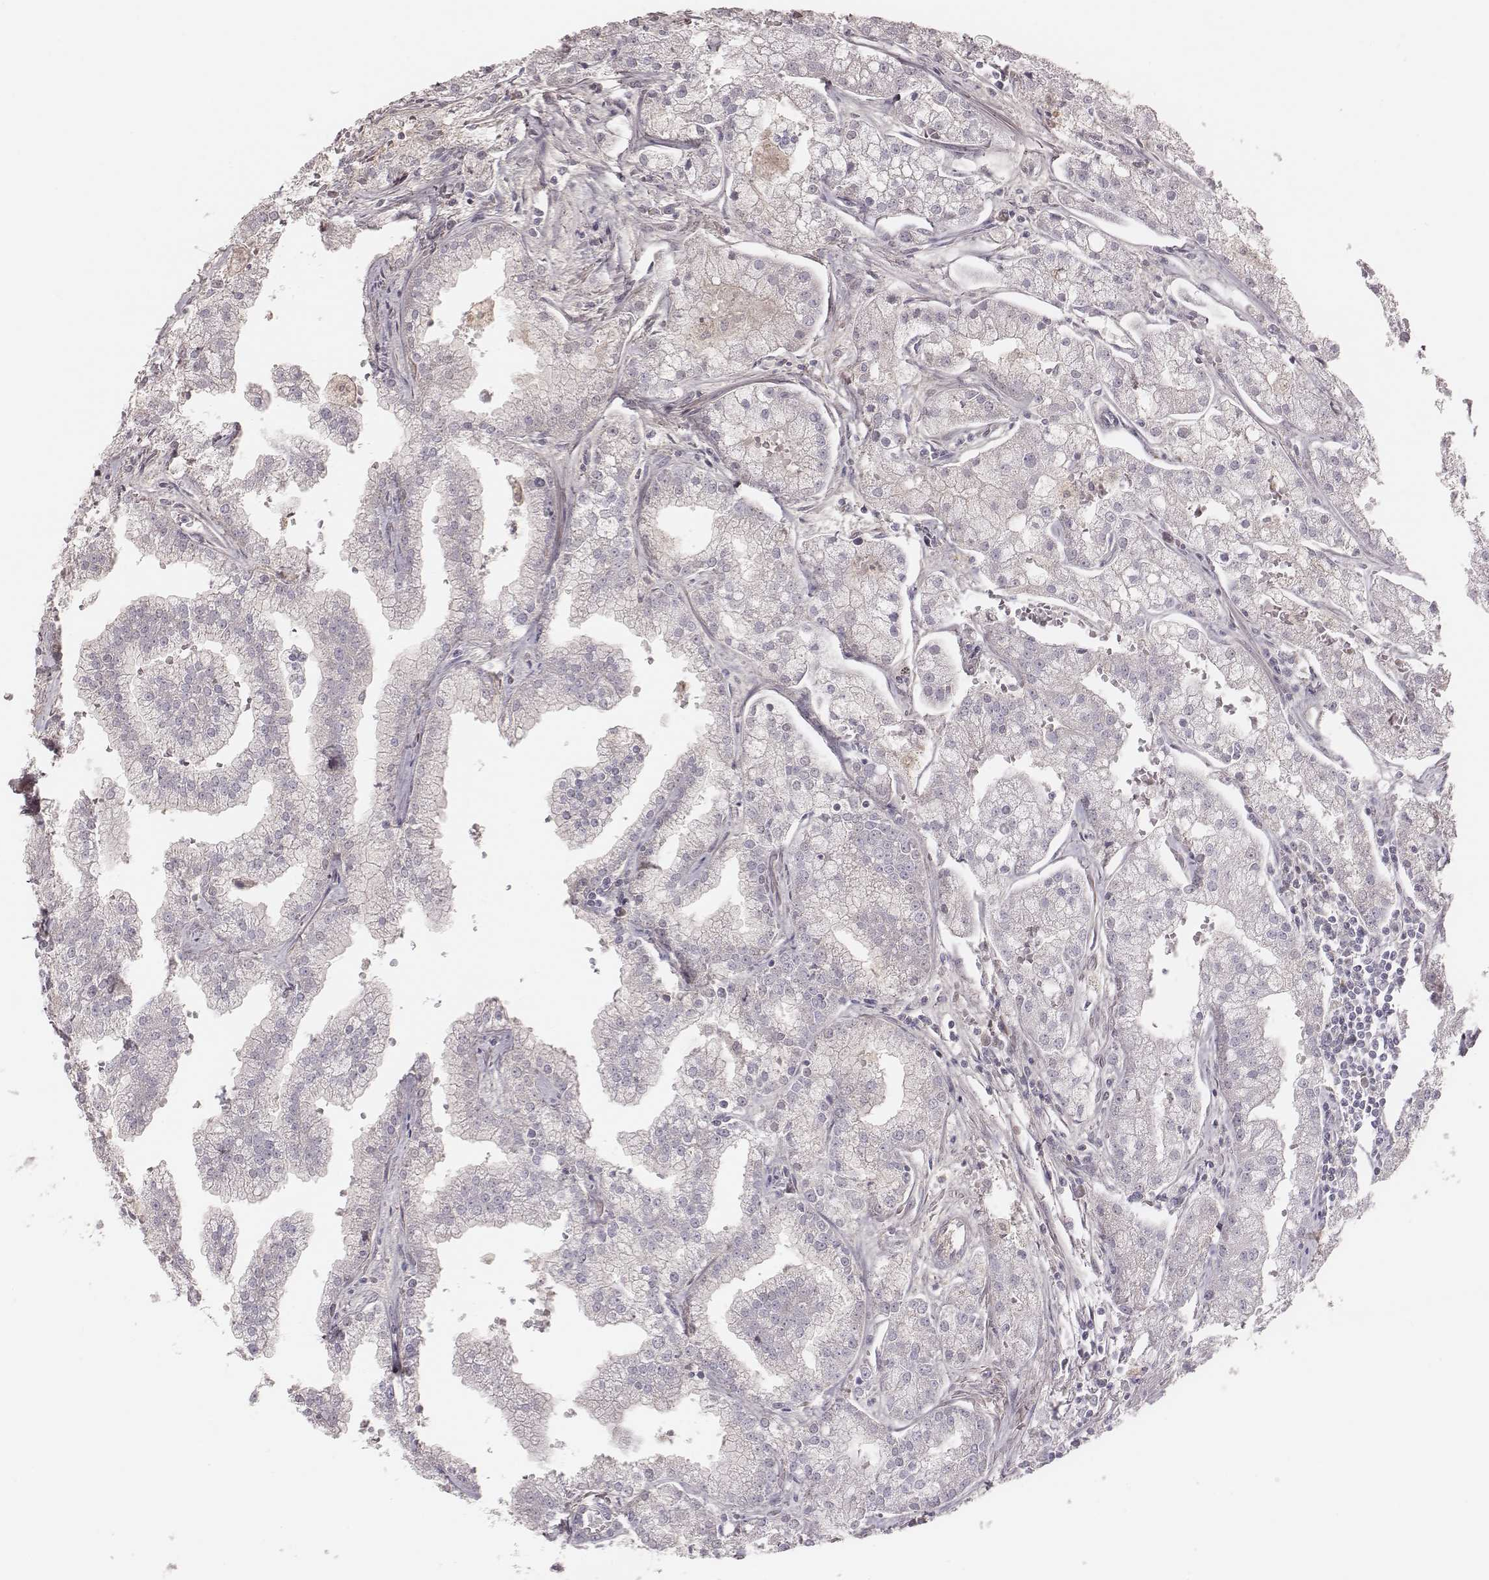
{"staining": {"intensity": "negative", "quantity": "none", "location": "none"}, "tissue": "prostate cancer", "cell_type": "Tumor cells", "image_type": "cancer", "snomed": [{"axis": "morphology", "description": "Adenocarcinoma, NOS"}, {"axis": "topography", "description": "Prostate"}], "caption": "Immunohistochemistry (IHC) image of human prostate cancer (adenocarcinoma) stained for a protein (brown), which shows no positivity in tumor cells.", "gene": "MRPS27", "patient": {"sex": "male", "age": 70}}